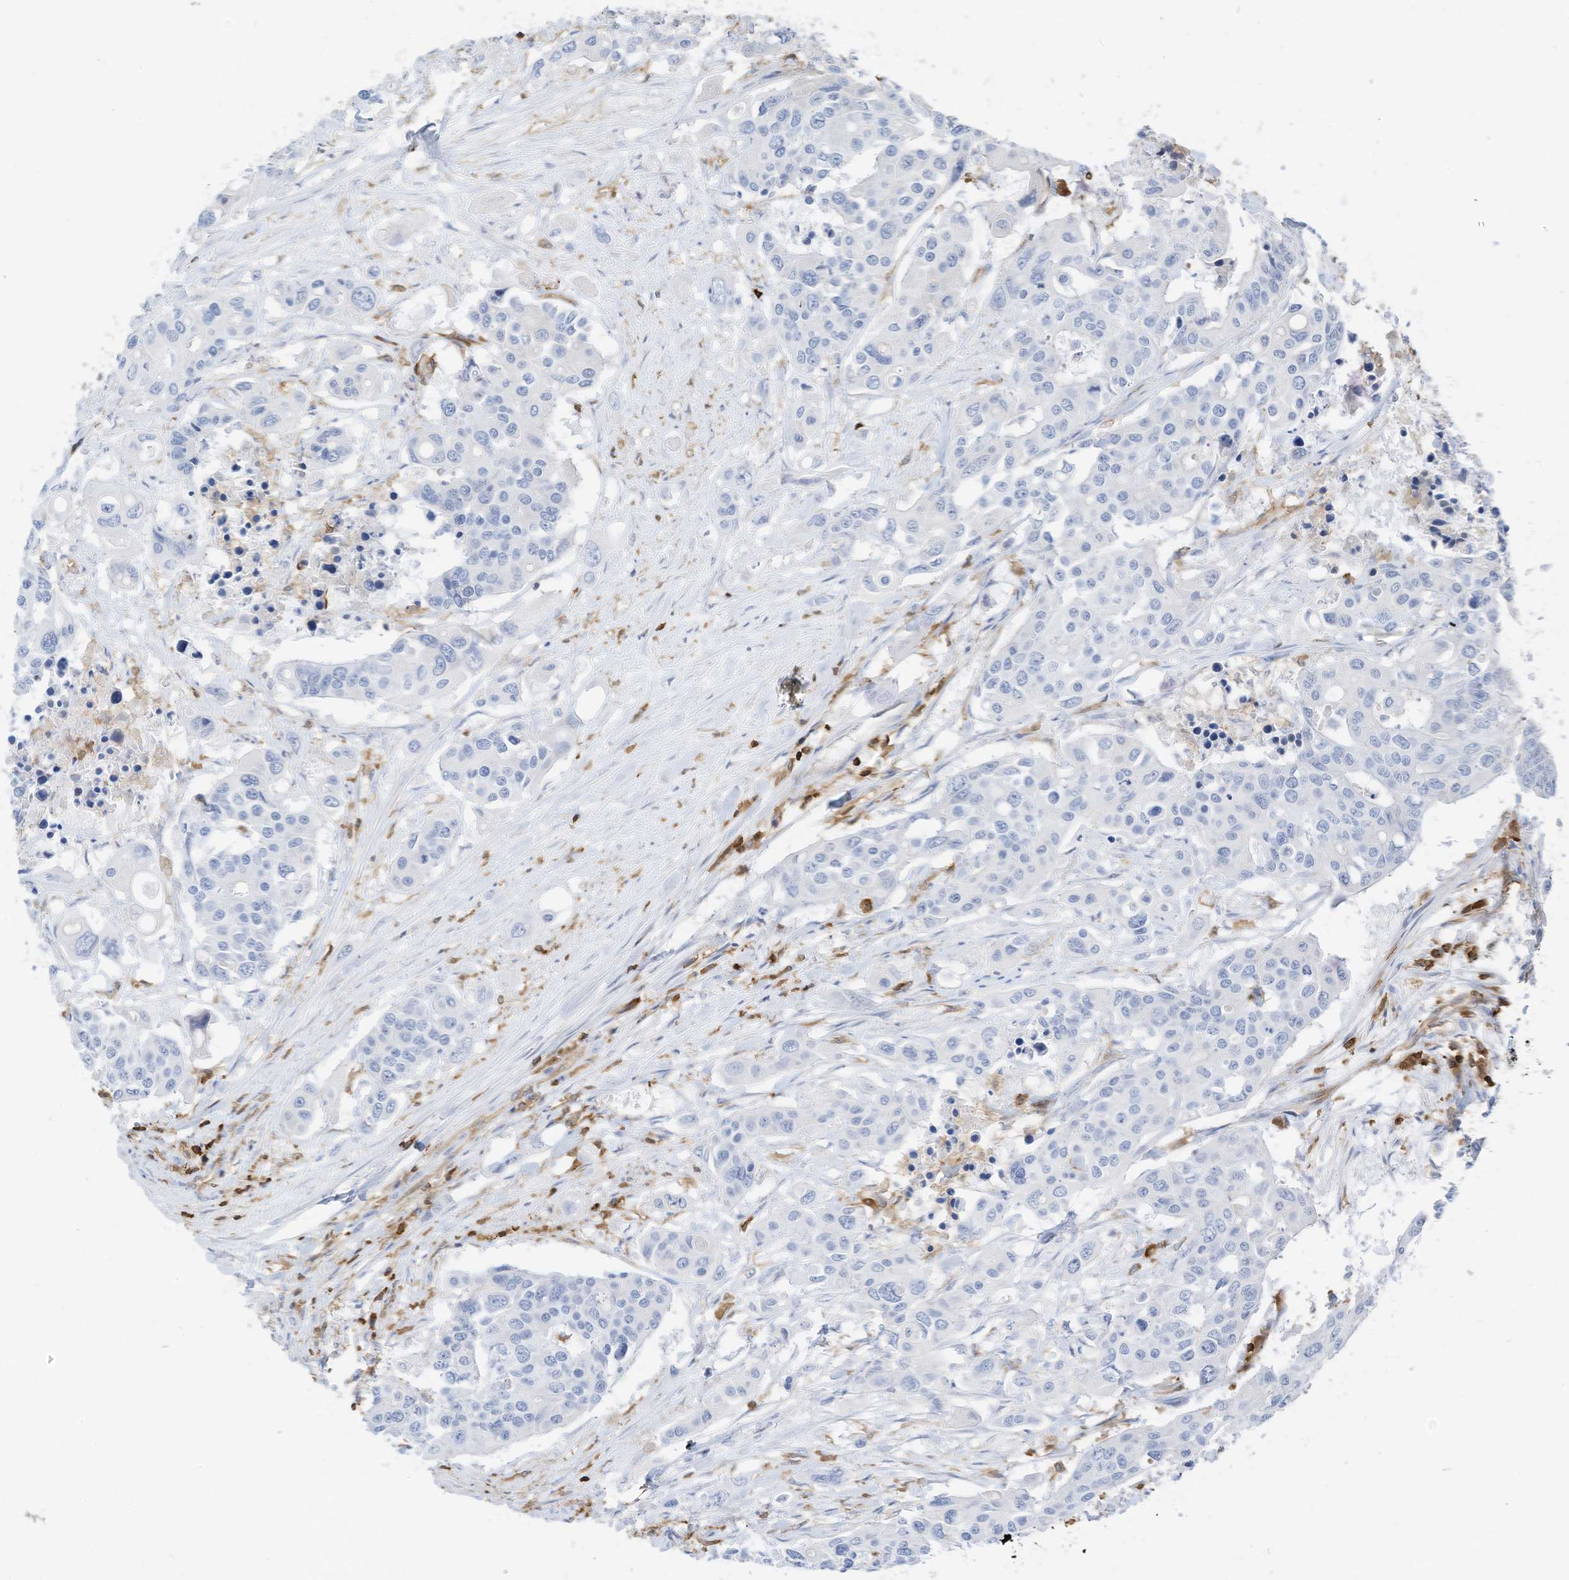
{"staining": {"intensity": "negative", "quantity": "none", "location": "none"}, "tissue": "colorectal cancer", "cell_type": "Tumor cells", "image_type": "cancer", "snomed": [{"axis": "morphology", "description": "Adenocarcinoma, NOS"}, {"axis": "topography", "description": "Colon"}], "caption": "The micrograph demonstrates no significant positivity in tumor cells of adenocarcinoma (colorectal). (DAB (3,3'-diaminobenzidine) immunohistochemistry (IHC) visualized using brightfield microscopy, high magnification).", "gene": "ARHGAP25", "patient": {"sex": "male", "age": 77}}